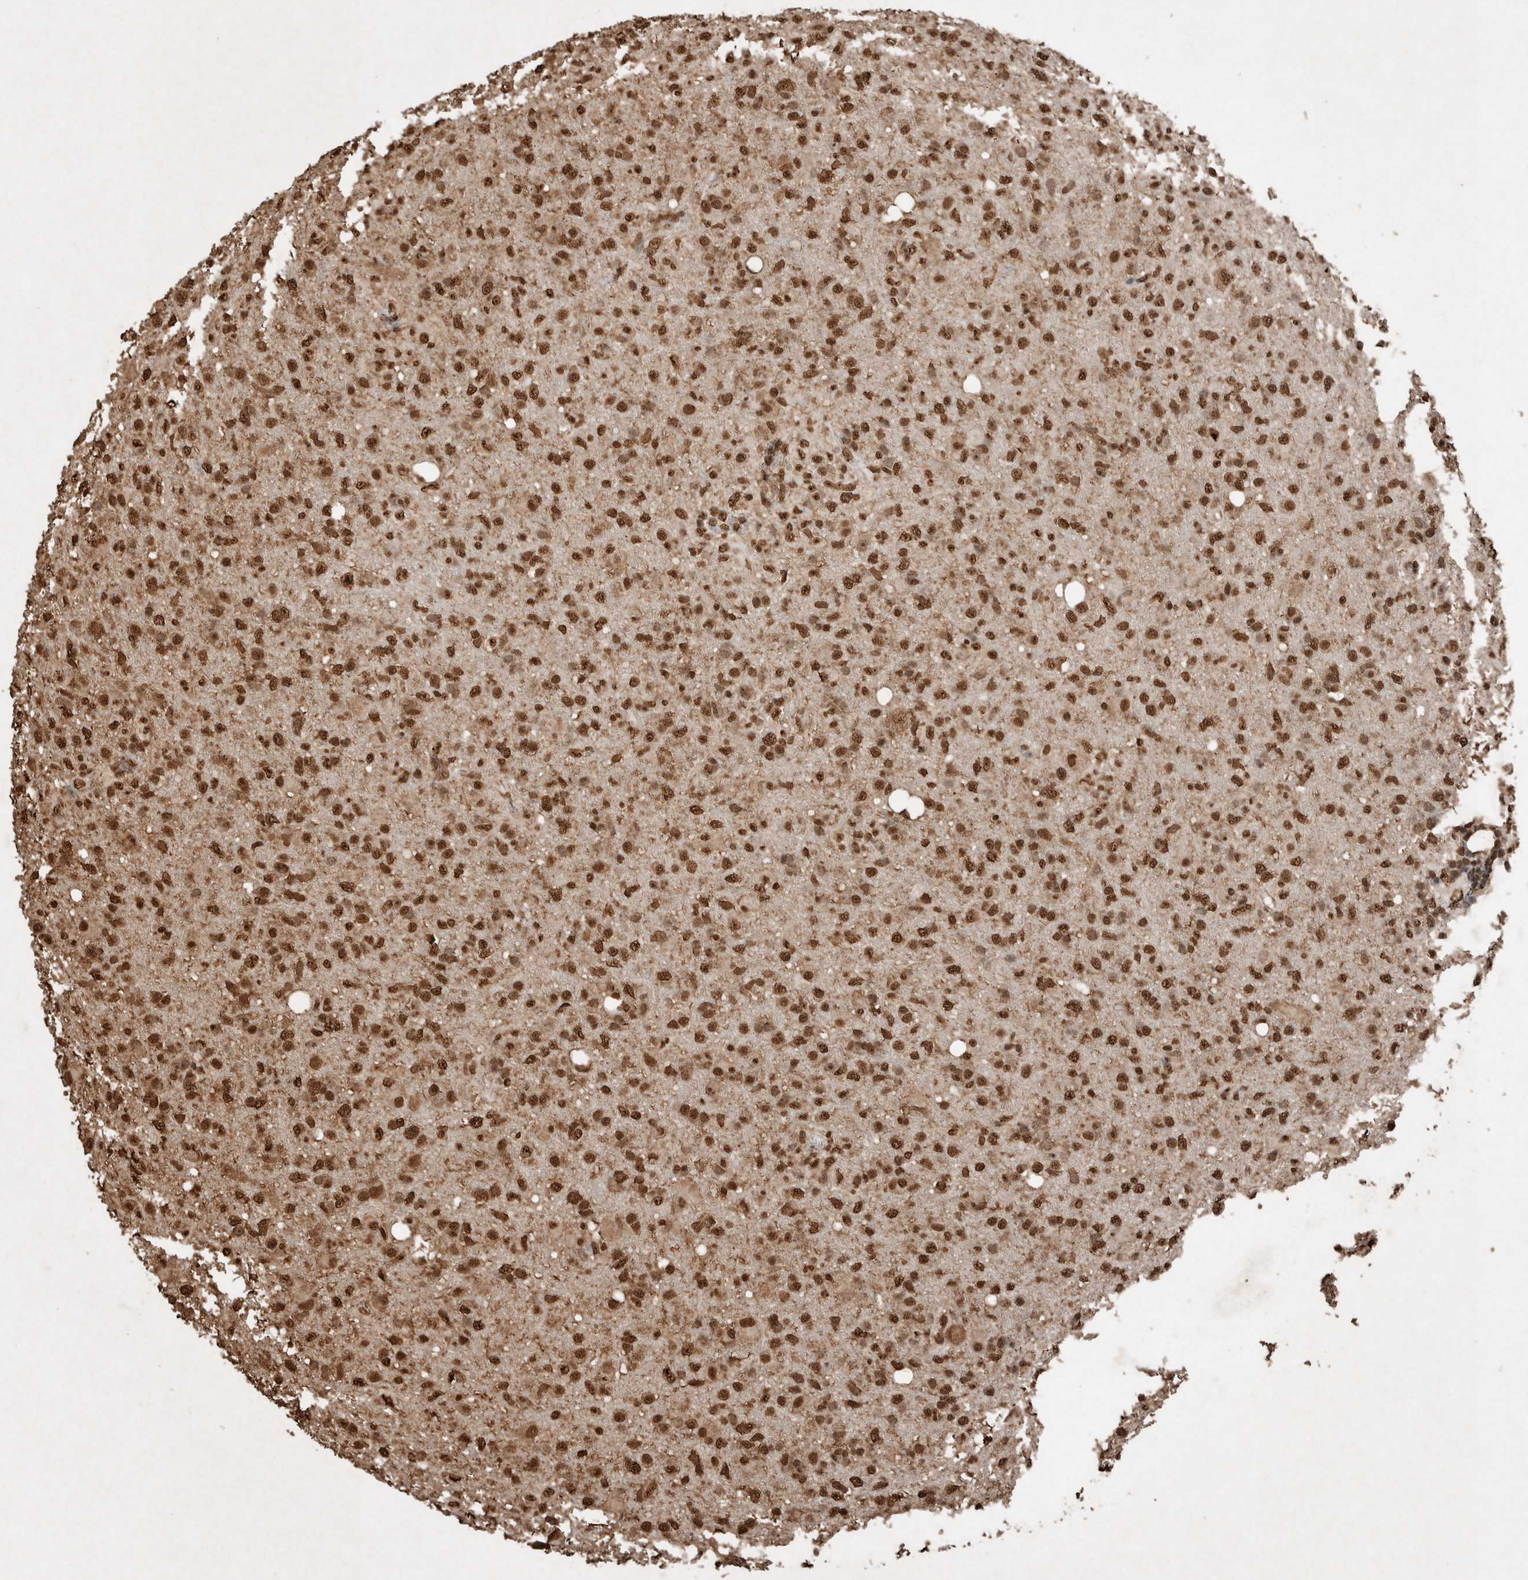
{"staining": {"intensity": "strong", "quantity": ">75%", "location": "nuclear"}, "tissue": "glioma", "cell_type": "Tumor cells", "image_type": "cancer", "snomed": [{"axis": "morphology", "description": "Glioma, malignant, High grade"}, {"axis": "topography", "description": "Brain"}], "caption": "A high amount of strong nuclear positivity is seen in approximately >75% of tumor cells in high-grade glioma (malignant) tissue.", "gene": "FSTL3", "patient": {"sex": "female", "age": 57}}